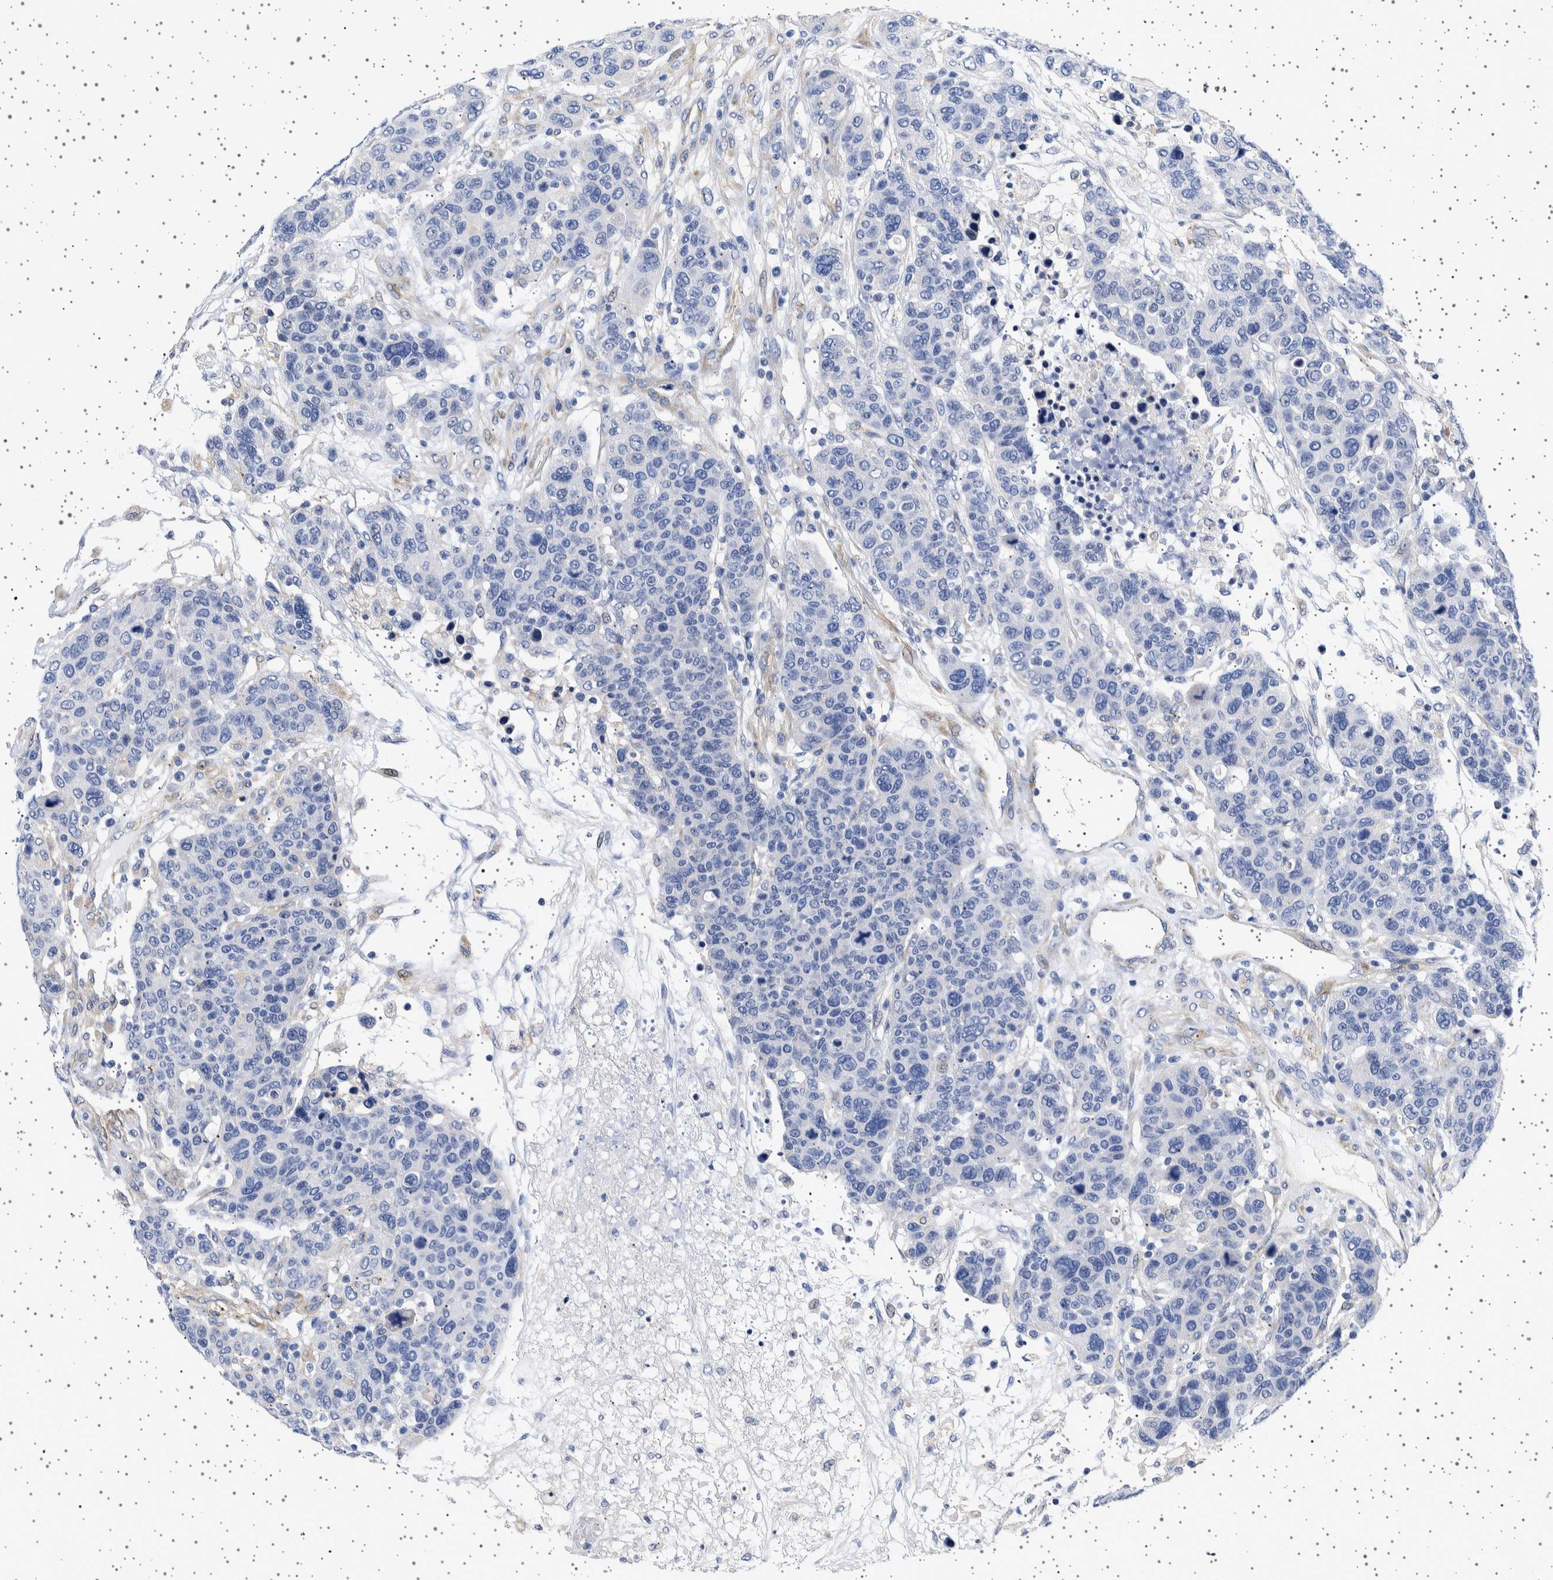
{"staining": {"intensity": "negative", "quantity": "none", "location": "none"}, "tissue": "breast cancer", "cell_type": "Tumor cells", "image_type": "cancer", "snomed": [{"axis": "morphology", "description": "Duct carcinoma"}, {"axis": "topography", "description": "Breast"}], "caption": "Tumor cells show no significant protein staining in breast cancer.", "gene": "SEPTIN4", "patient": {"sex": "female", "age": 37}}